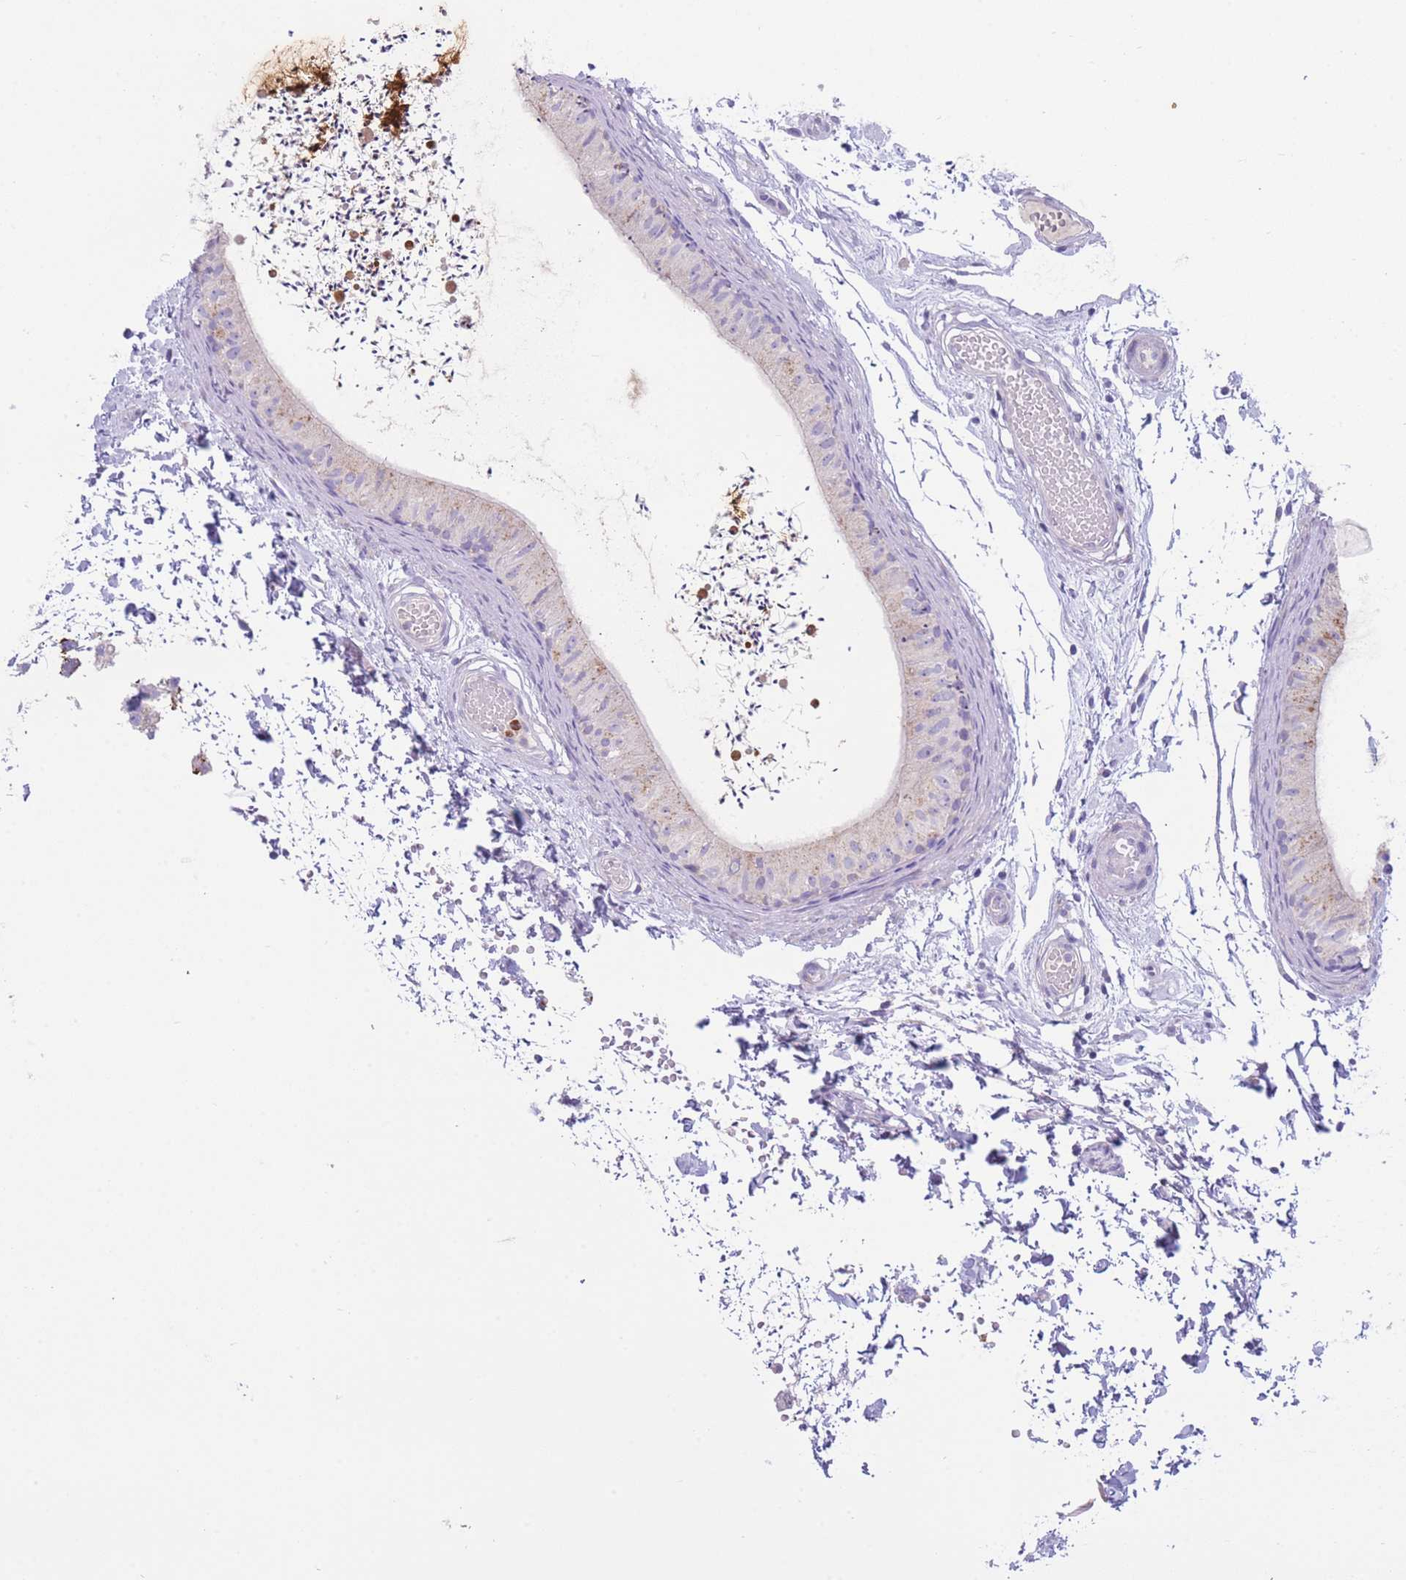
{"staining": {"intensity": "moderate", "quantity": "<25%", "location": "cytoplasmic/membranous"}, "tissue": "epididymis", "cell_type": "Glandular cells", "image_type": "normal", "snomed": [{"axis": "morphology", "description": "Normal tissue, NOS"}, {"axis": "topography", "description": "Epididymis"}], "caption": "High-power microscopy captured an IHC photomicrograph of unremarkable epididymis, revealing moderate cytoplasmic/membranous staining in approximately <25% of glandular cells. The protein is shown in brown color, while the nuclei are stained blue.", "gene": "CENPM", "patient": {"sex": "male", "age": 50}}